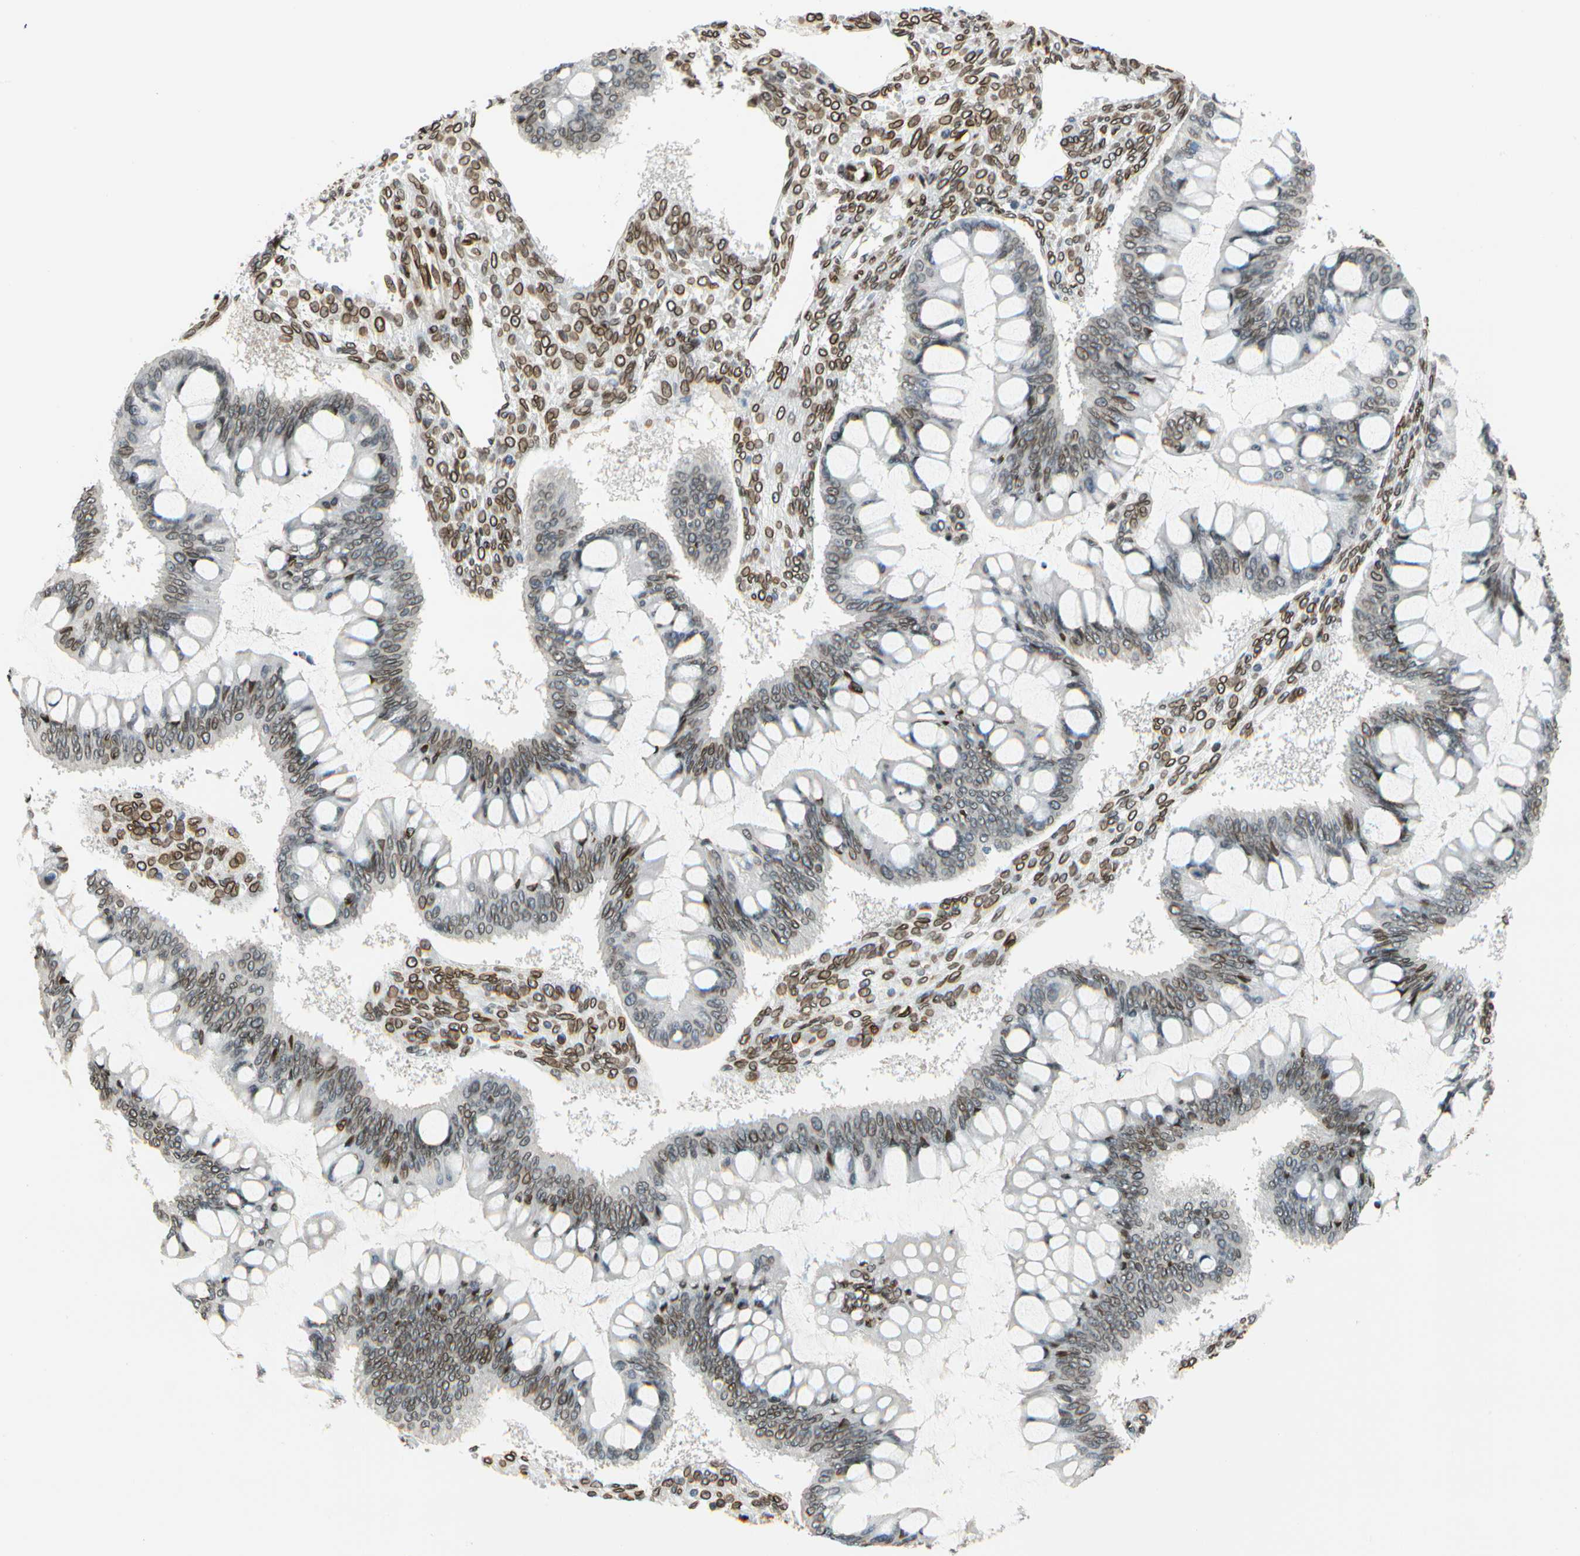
{"staining": {"intensity": "moderate", "quantity": ">75%", "location": "cytoplasmic/membranous,nuclear"}, "tissue": "ovarian cancer", "cell_type": "Tumor cells", "image_type": "cancer", "snomed": [{"axis": "morphology", "description": "Cystadenocarcinoma, mucinous, NOS"}, {"axis": "topography", "description": "Ovary"}], "caption": "DAB immunohistochemical staining of human mucinous cystadenocarcinoma (ovarian) shows moderate cytoplasmic/membranous and nuclear protein expression in approximately >75% of tumor cells.", "gene": "SUN1", "patient": {"sex": "female", "age": 73}}